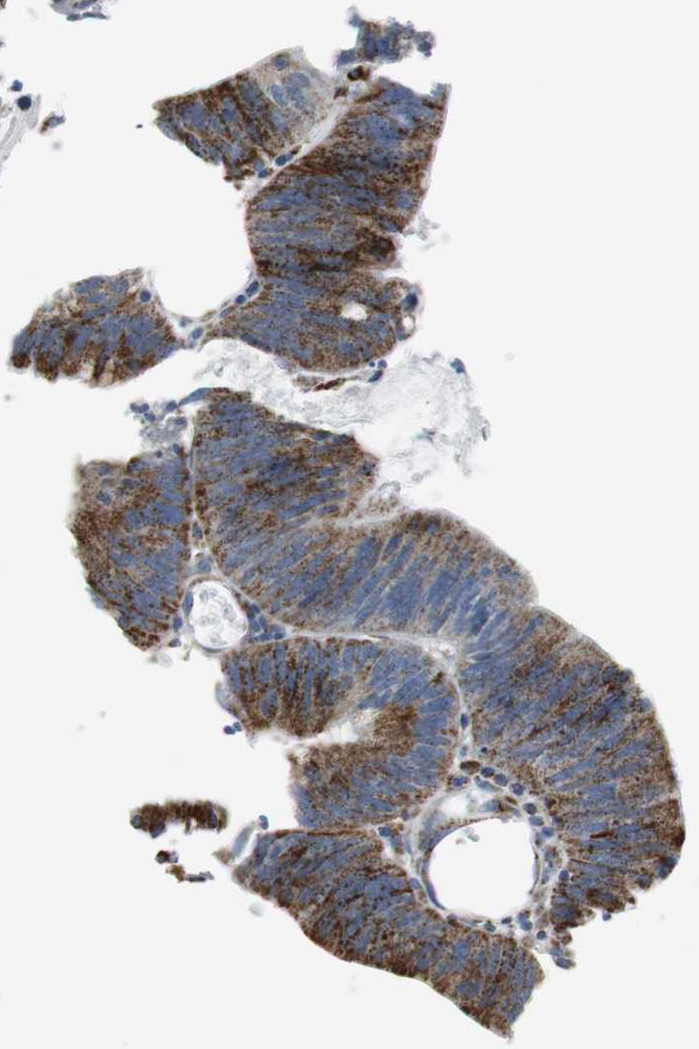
{"staining": {"intensity": "strong", "quantity": ">75%", "location": "cytoplasmic/membranous"}, "tissue": "colorectal cancer", "cell_type": "Tumor cells", "image_type": "cancer", "snomed": [{"axis": "morphology", "description": "Adenocarcinoma, NOS"}, {"axis": "topography", "description": "Rectum"}], "caption": "A high amount of strong cytoplasmic/membranous positivity is appreciated in about >75% of tumor cells in colorectal cancer (adenocarcinoma) tissue. (brown staining indicates protein expression, while blue staining denotes nuclei).", "gene": "C1QTNF7", "patient": {"sex": "female", "age": 66}}